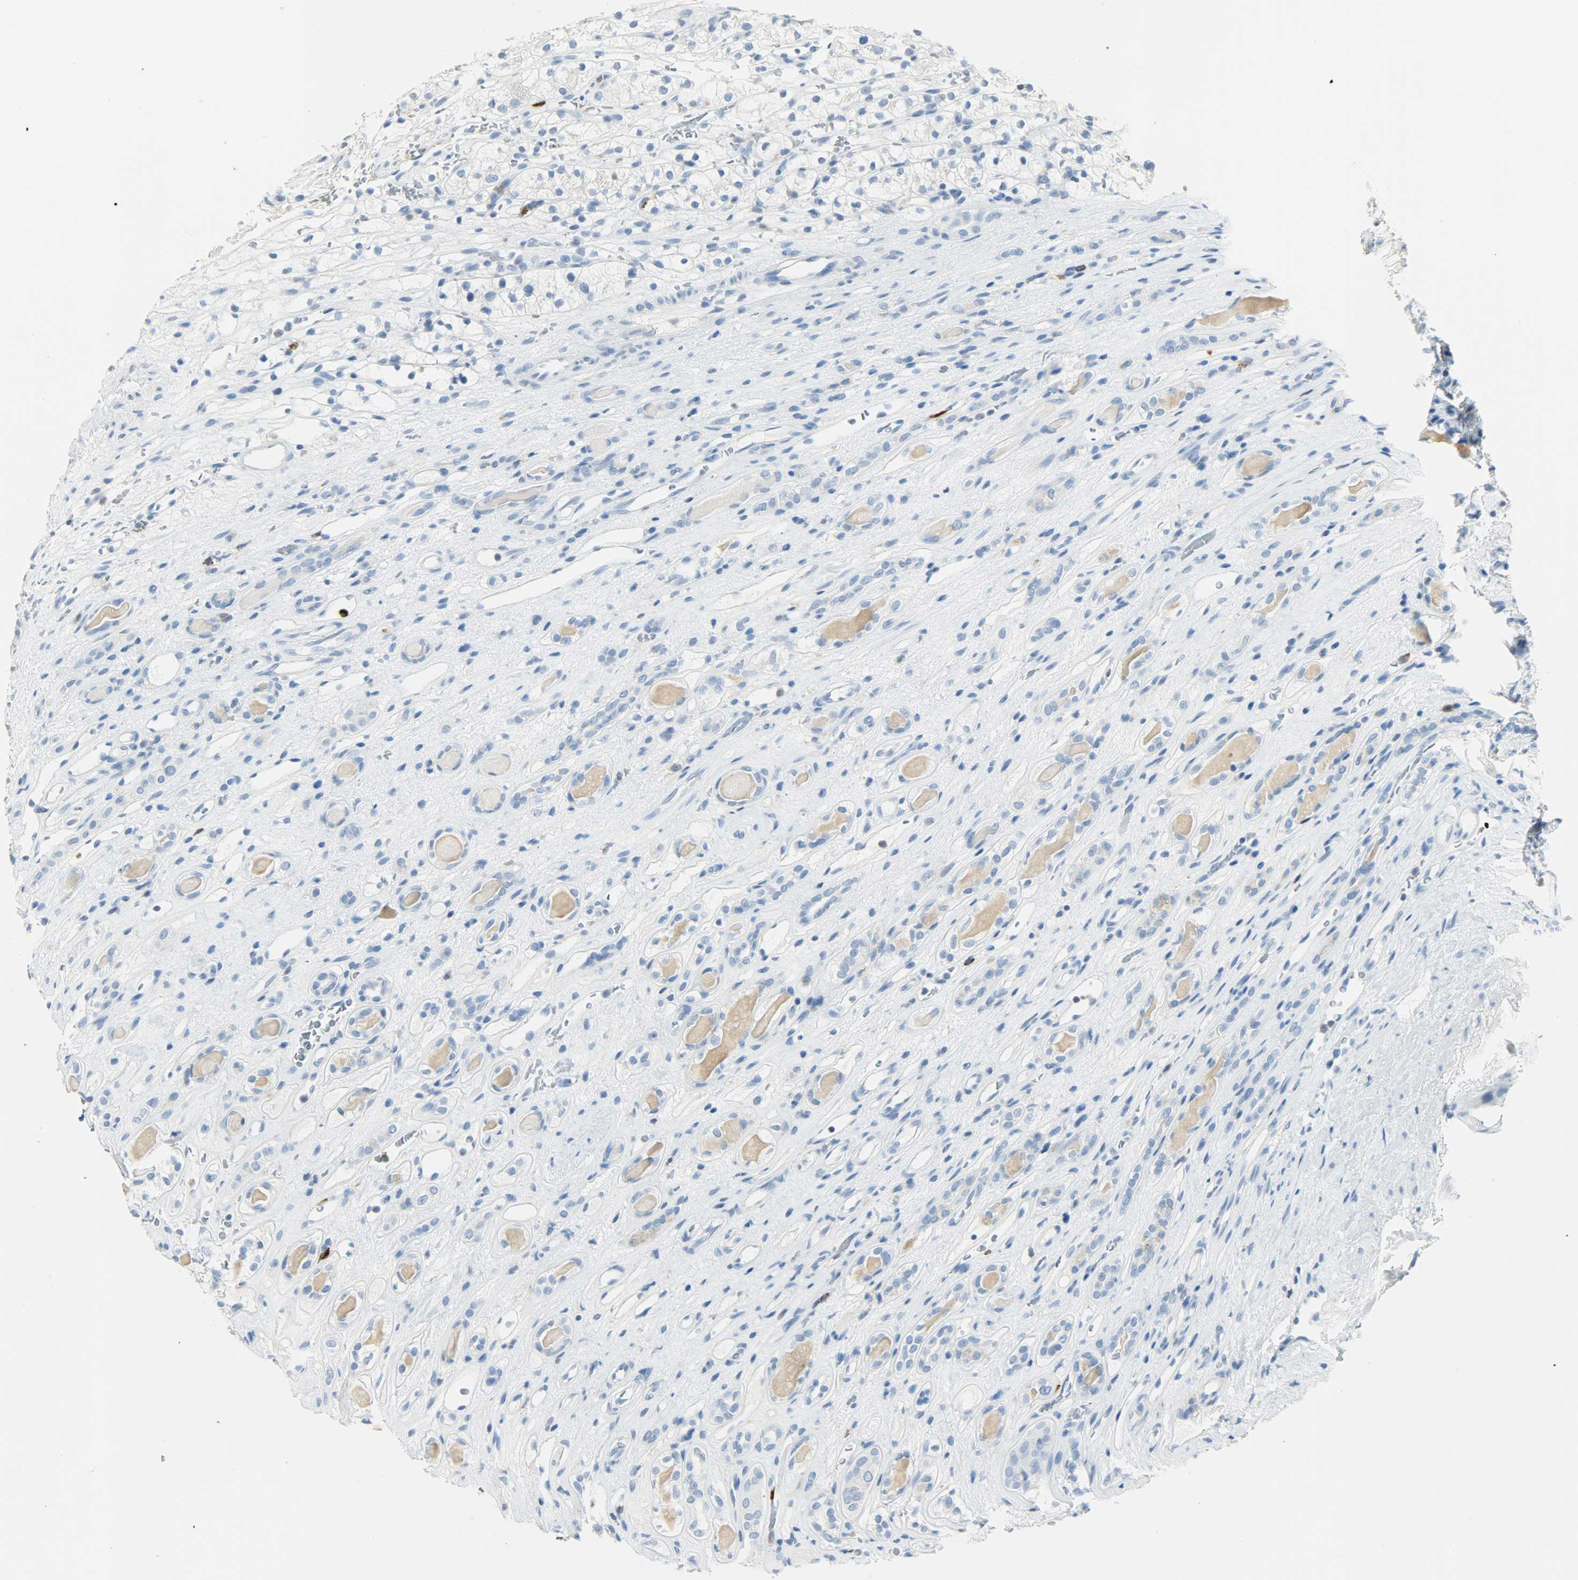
{"staining": {"intensity": "negative", "quantity": "none", "location": "none"}, "tissue": "renal cancer", "cell_type": "Tumor cells", "image_type": "cancer", "snomed": [{"axis": "morphology", "description": "Adenocarcinoma, NOS"}, {"axis": "topography", "description": "Kidney"}], "caption": "IHC image of renal cancer stained for a protein (brown), which reveals no positivity in tumor cells.", "gene": "PTPN6", "patient": {"sex": "female", "age": 60}}